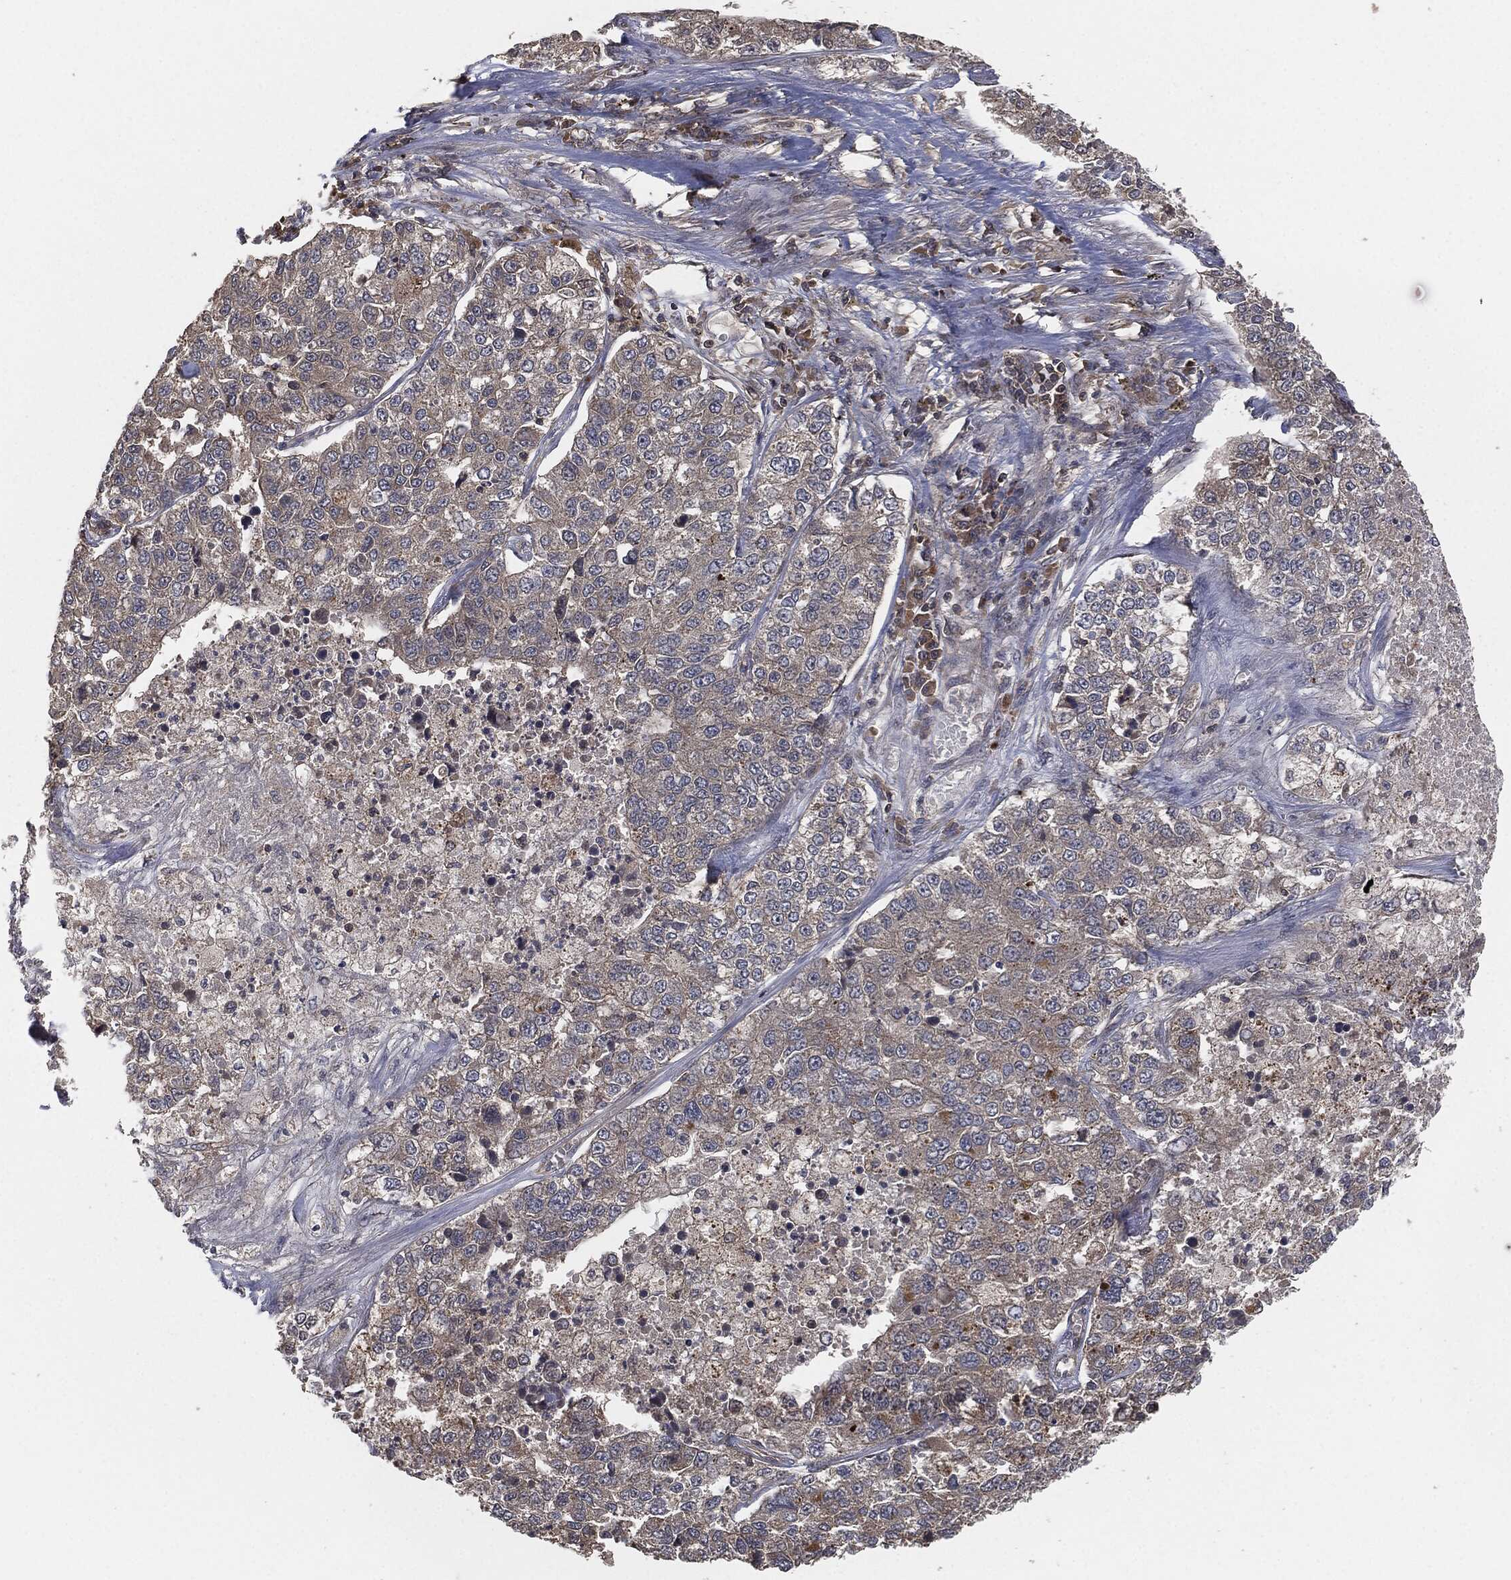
{"staining": {"intensity": "weak", "quantity": "25%-75%", "location": "cytoplasmic/membranous"}, "tissue": "lung cancer", "cell_type": "Tumor cells", "image_type": "cancer", "snomed": [{"axis": "morphology", "description": "Adenocarcinoma, NOS"}, {"axis": "topography", "description": "Lung"}], "caption": "Tumor cells demonstrate weak cytoplasmic/membranous expression in about 25%-75% of cells in lung cancer. The staining is performed using DAB (3,3'-diaminobenzidine) brown chromogen to label protein expression. The nuclei are counter-stained blue using hematoxylin.", "gene": "ERBIN", "patient": {"sex": "male", "age": 49}}